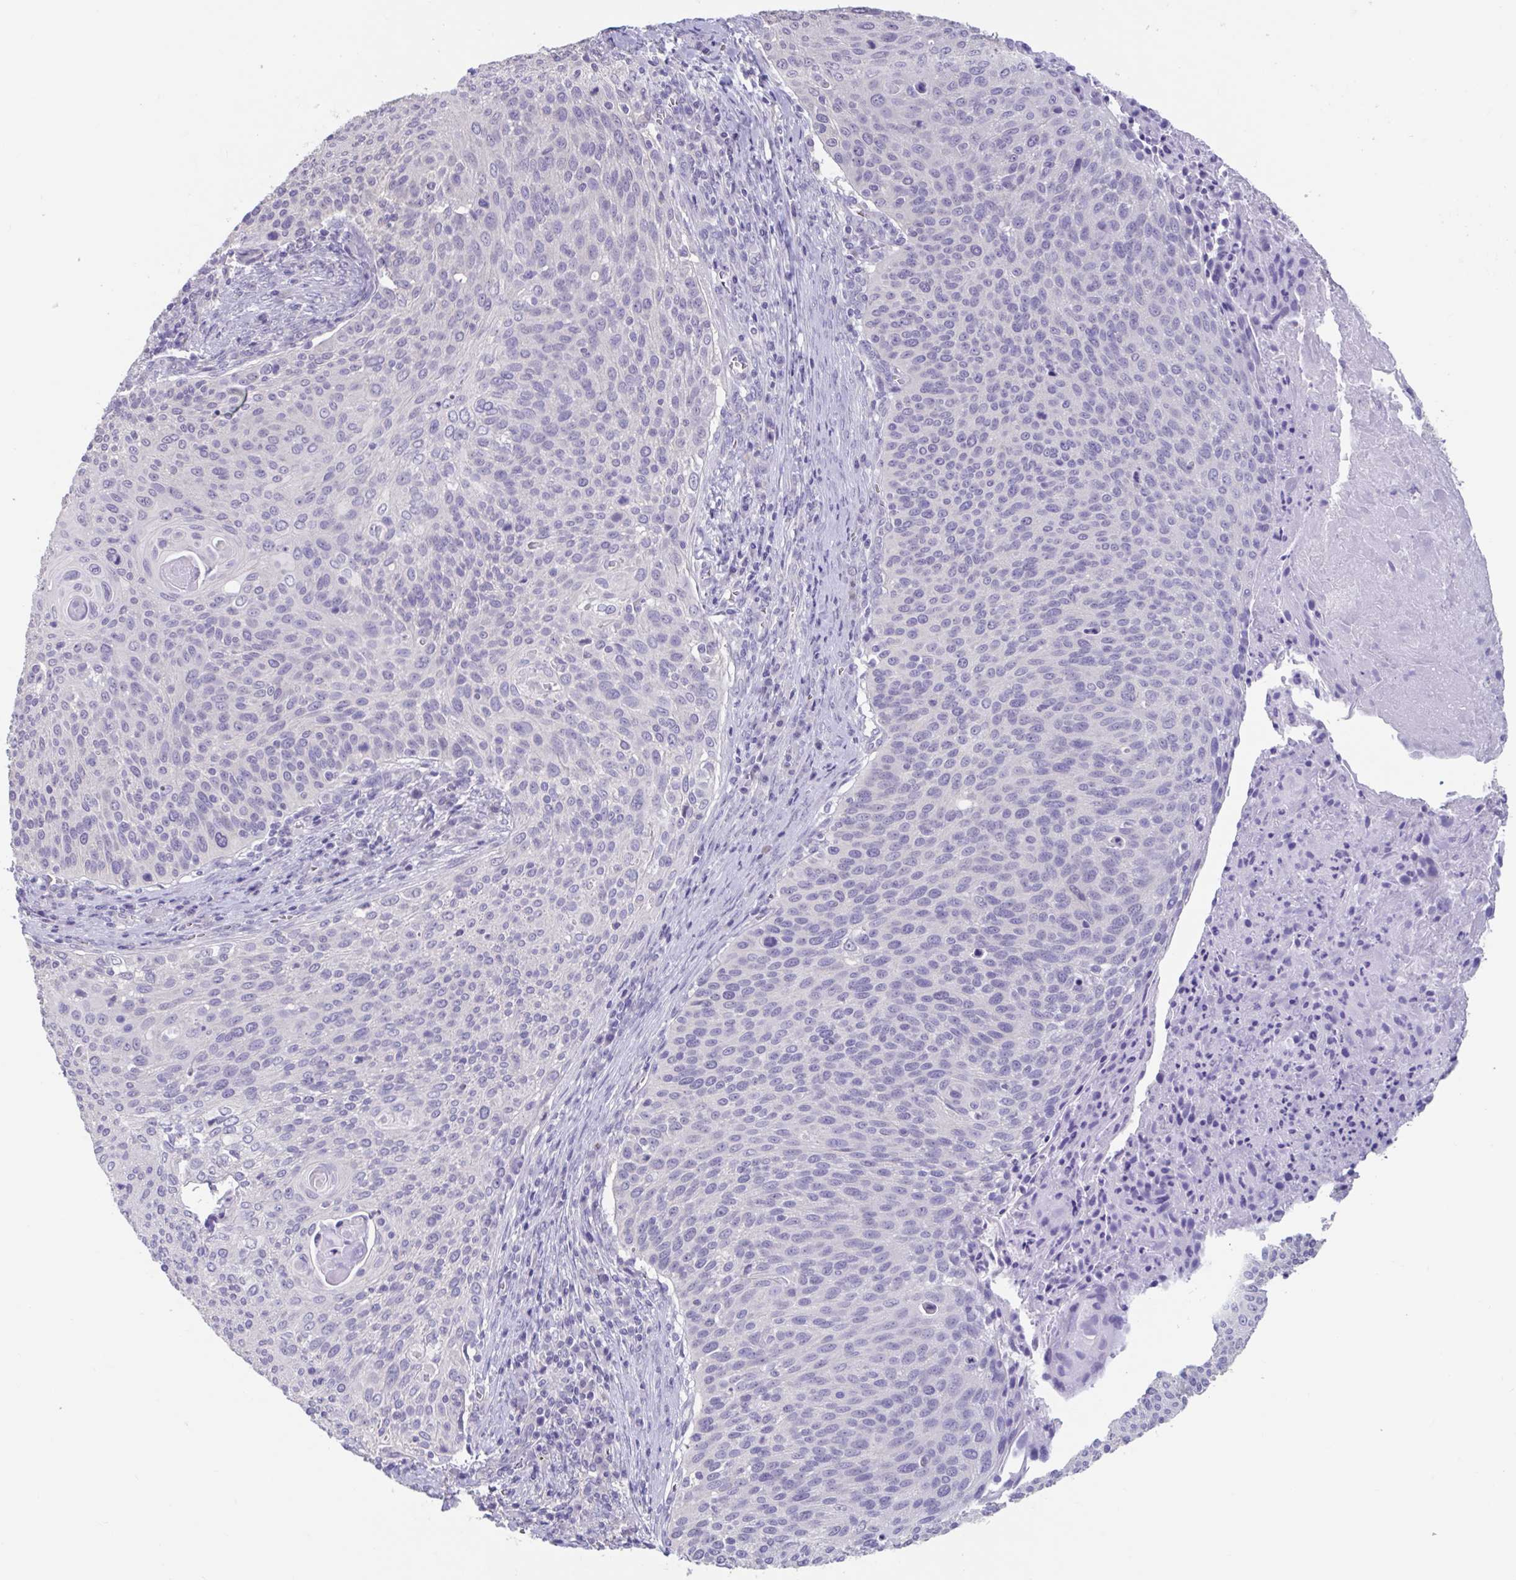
{"staining": {"intensity": "negative", "quantity": "none", "location": "none"}, "tissue": "cervical cancer", "cell_type": "Tumor cells", "image_type": "cancer", "snomed": [{"axis": "morphology", "description": "Squamous cell carcinoma, NOS"}, {"axis": "topography", "description": "Cervix"}], "caption": "Human cervical cancer (squamous cell carcinoma) stained for a protein using immunohistochemistry (IHC) demonstrates no expression in tumor cells.", "gene": "GPR162", "patient": {"sex": "female", "age": 31}}